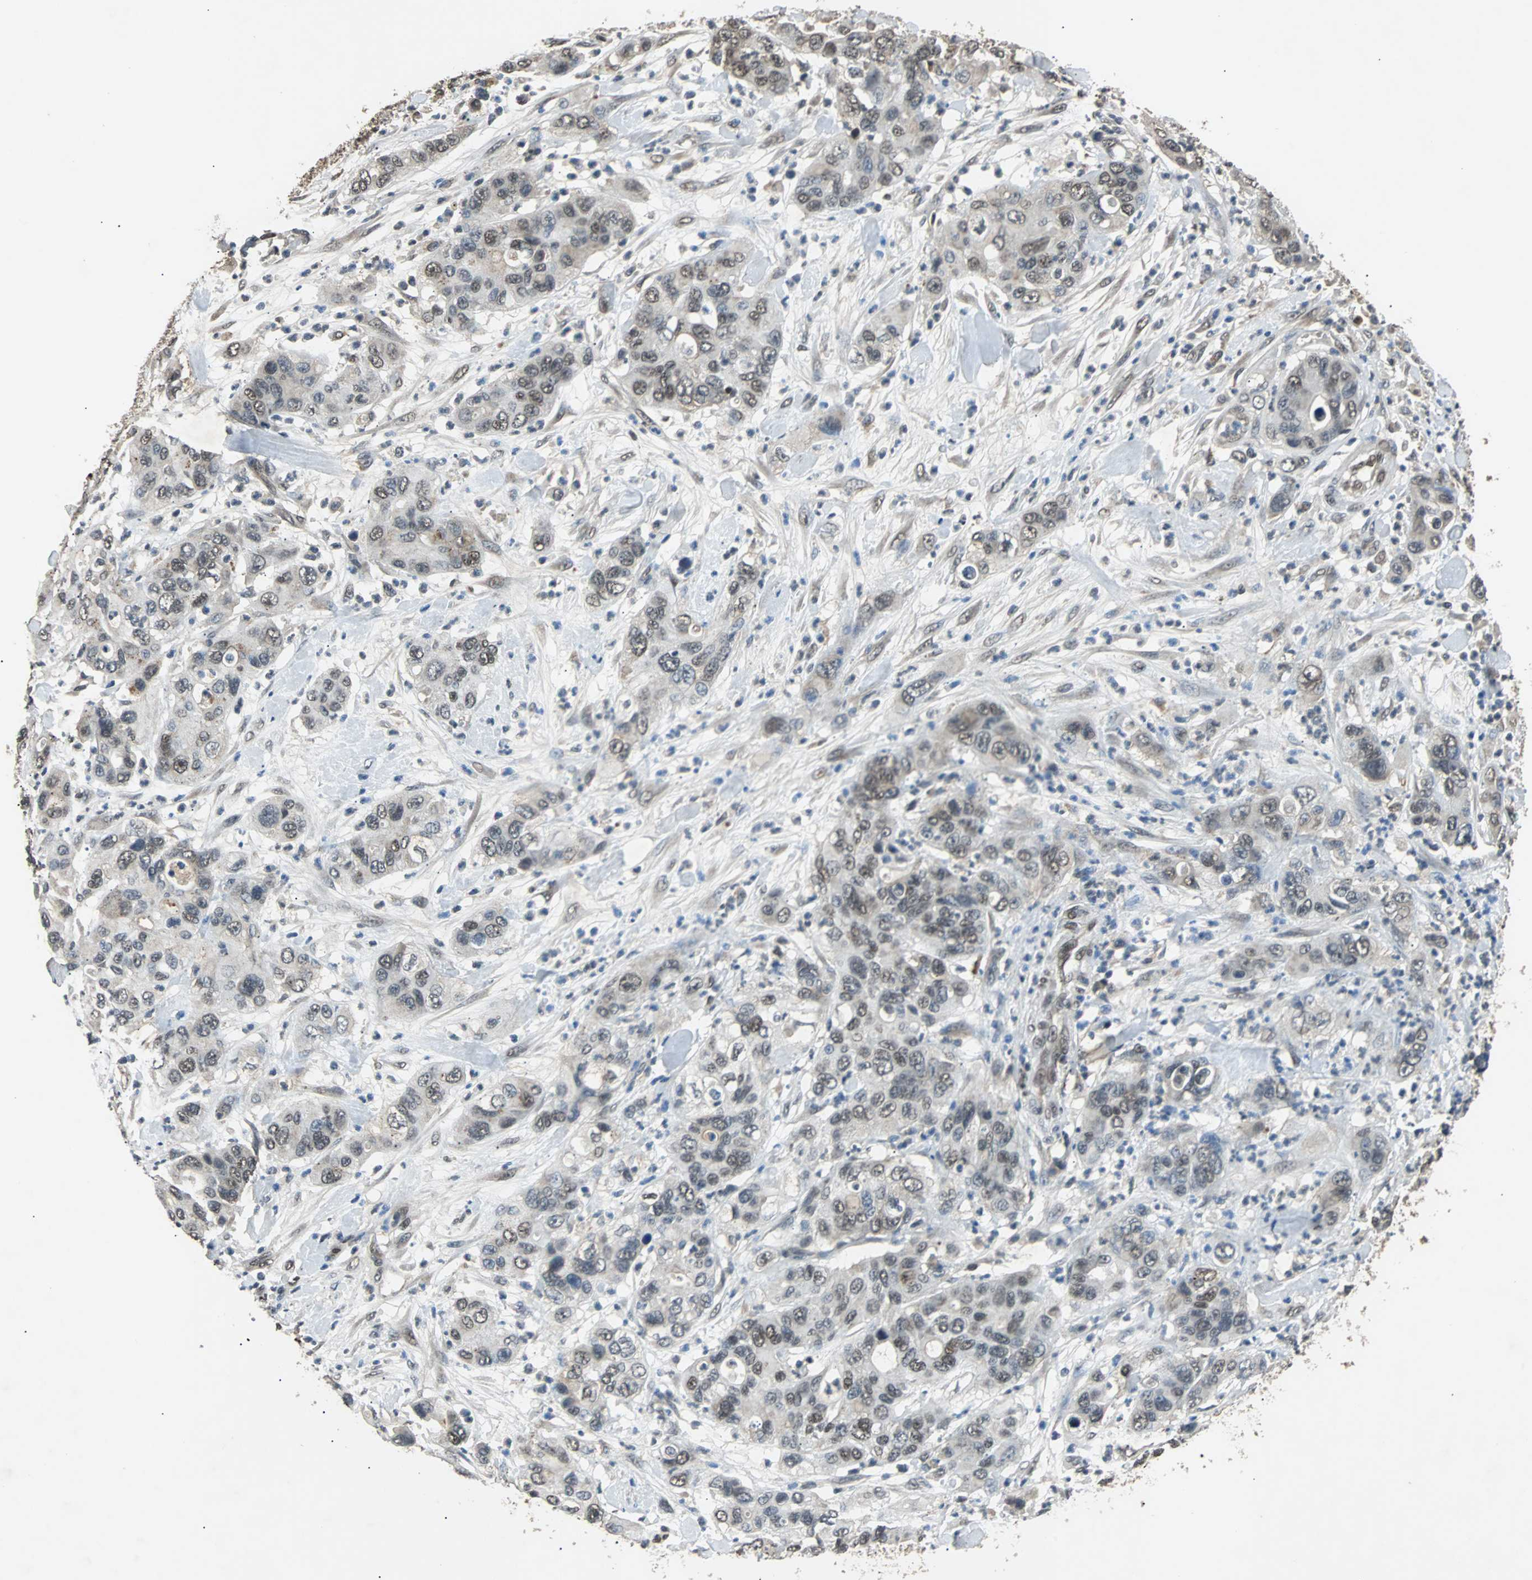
{"staining": {"intensity": "weak", "quantity": "25%-75%", "location": "nuclear"}, "tissue": "pancreatic cancer", "cell_type": "Tumor cells", "image_type": "cancer", "snomed": [{"axis": "morphology", "description": "Adenocarcinoma, NOS"}, {"axis": "topography", "description": "Pancreas"}], "caption": "Weak nuclear positivity is appreciated in approximately 25%-75% of tumor cells in pancreatic cancer.", "gene": "PHC1", "patient": {"sex": "female", "age": 71}}